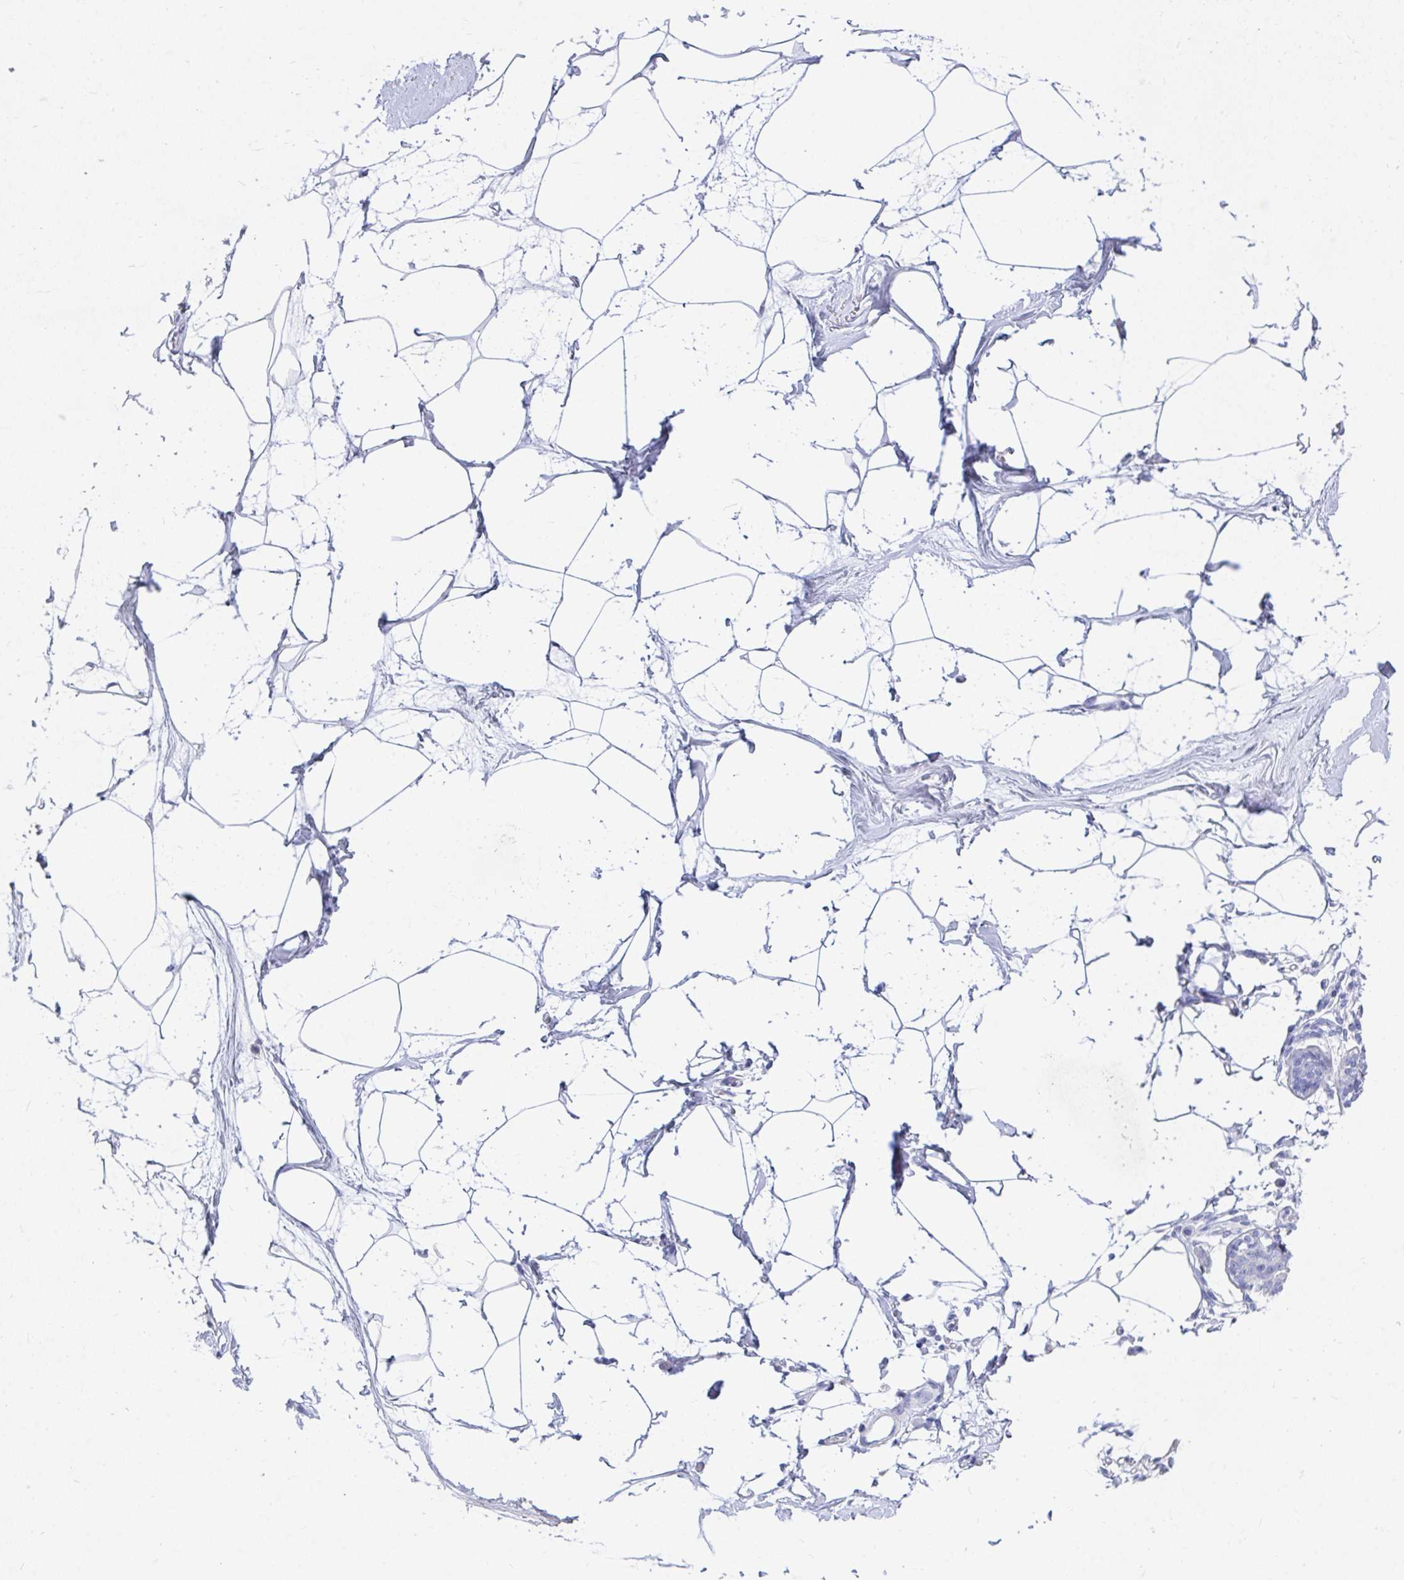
{"staining": {"intensity": "negative", "quantity": "none", "location": "none"}, "tissue": "breast", "cell_type": "Adipocytes", "image_type": "normal", "snomed": [{"axis": "morphology", "description": "Normal tissue, NOS"}, {"axis": "topography", "description": "Breast"}], "caption": "High magnification brightfield microscopy of unremarkable breast stained with DAB (3,3'-diaminobenzidine) (brown) and counterstained with hematoxylin (blue): adipocytes show no significant expression. (DAB (3,3'-diaminobenzidine) immunohistochemistry, high magnification).", "gene": "ZNF561", "patient": {"sex": "female", "age": 45}}